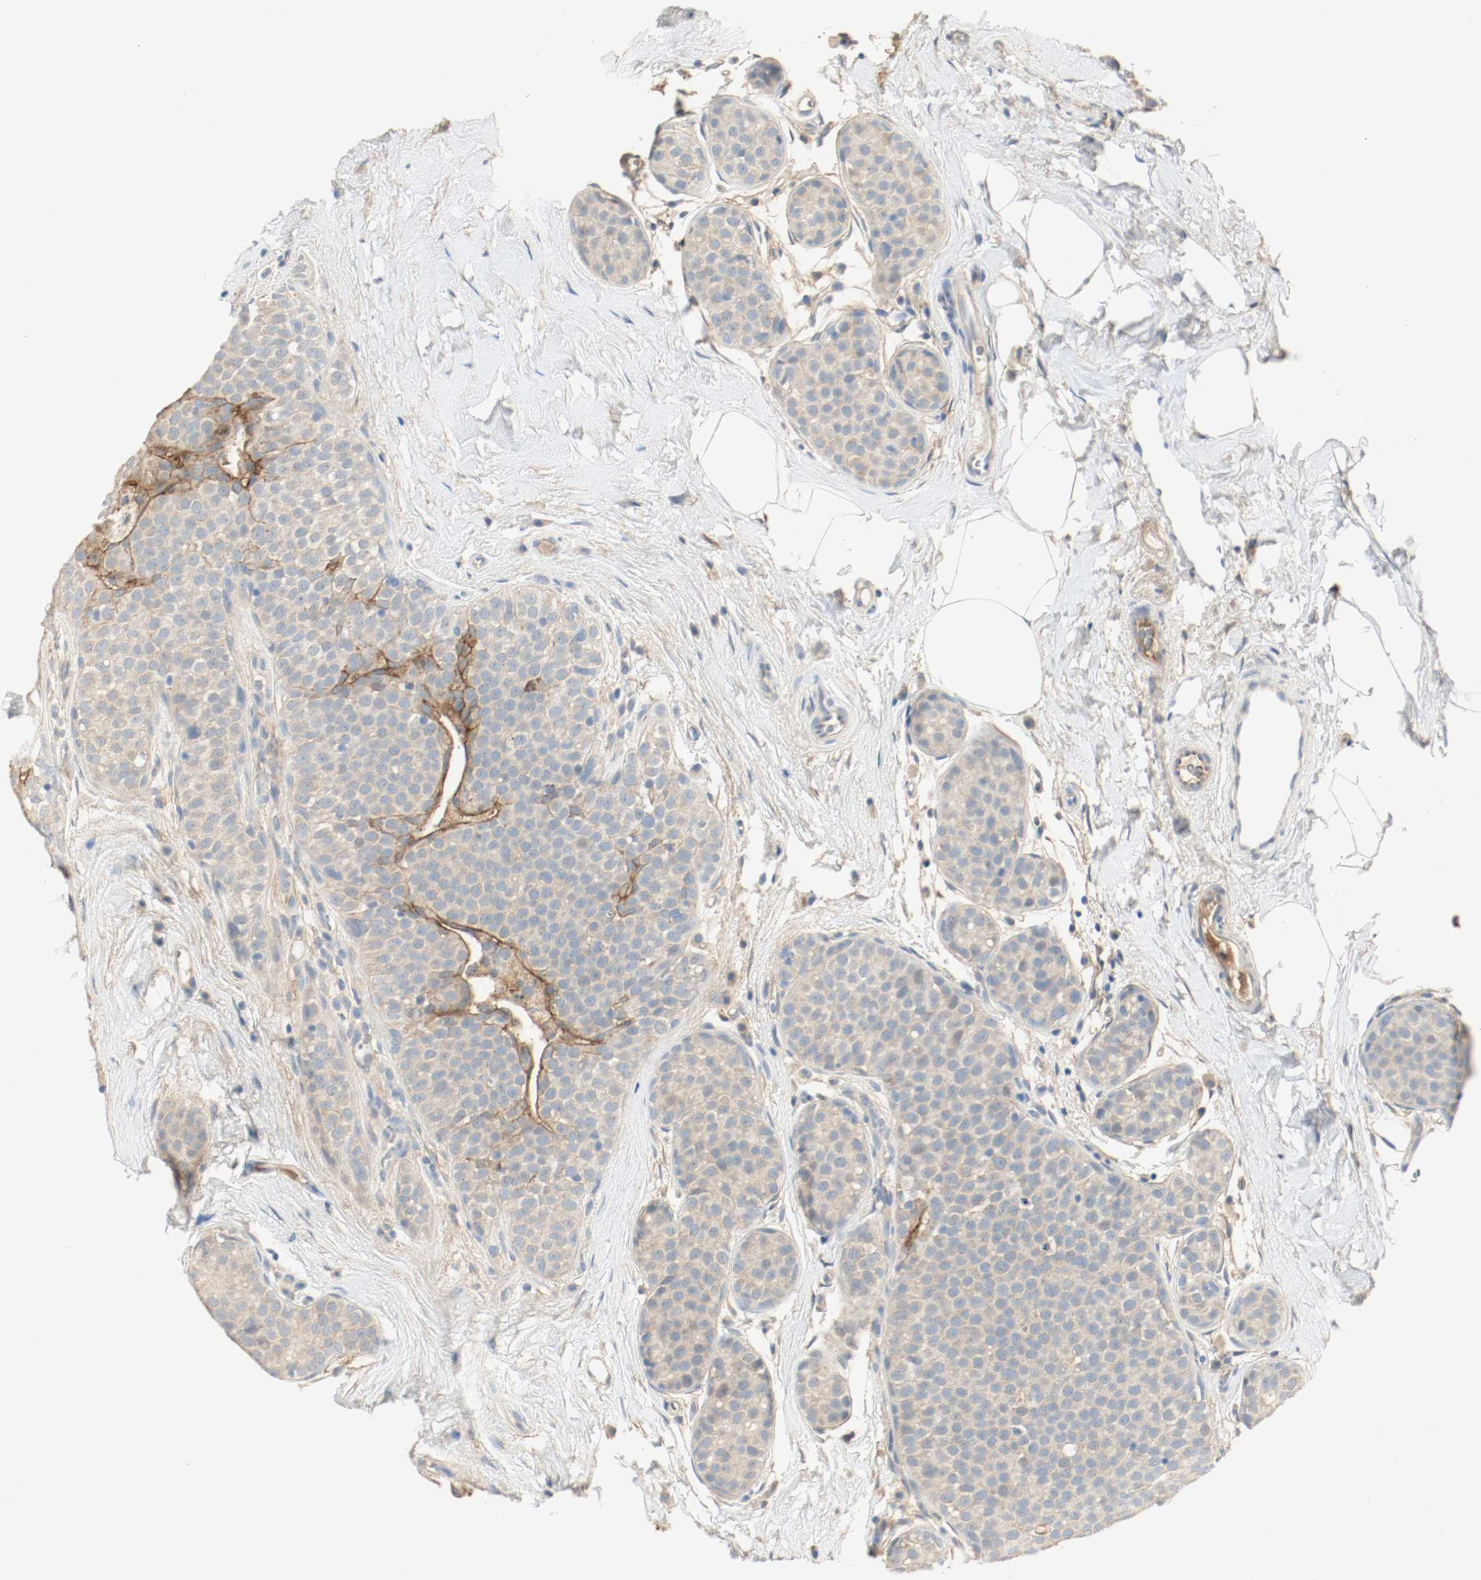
{"staining": {"intensity": "moderate", "quantity": "25%-75%", "location": "cytoplasmic/membranous"}, "tissue": "breast cancer", "cell_type": "Tumor cells", "image_type": "cancer", "snomed": [{"axis": "morphology", "description": "Lobular carcinoma, in situ"}, {"axis": "morphology", "description": "Lobular carcinoma"}, {"axis": "topography", "description": "Breast"}], "caption": "A micrograph of human breast cancer (lobular carcinoma) stained for a protein displays moderate cytoplasmic/membranous brown staining in tumor cells.", "gene": "MELTF", "patient": {"sex": "female", "age": 41}}